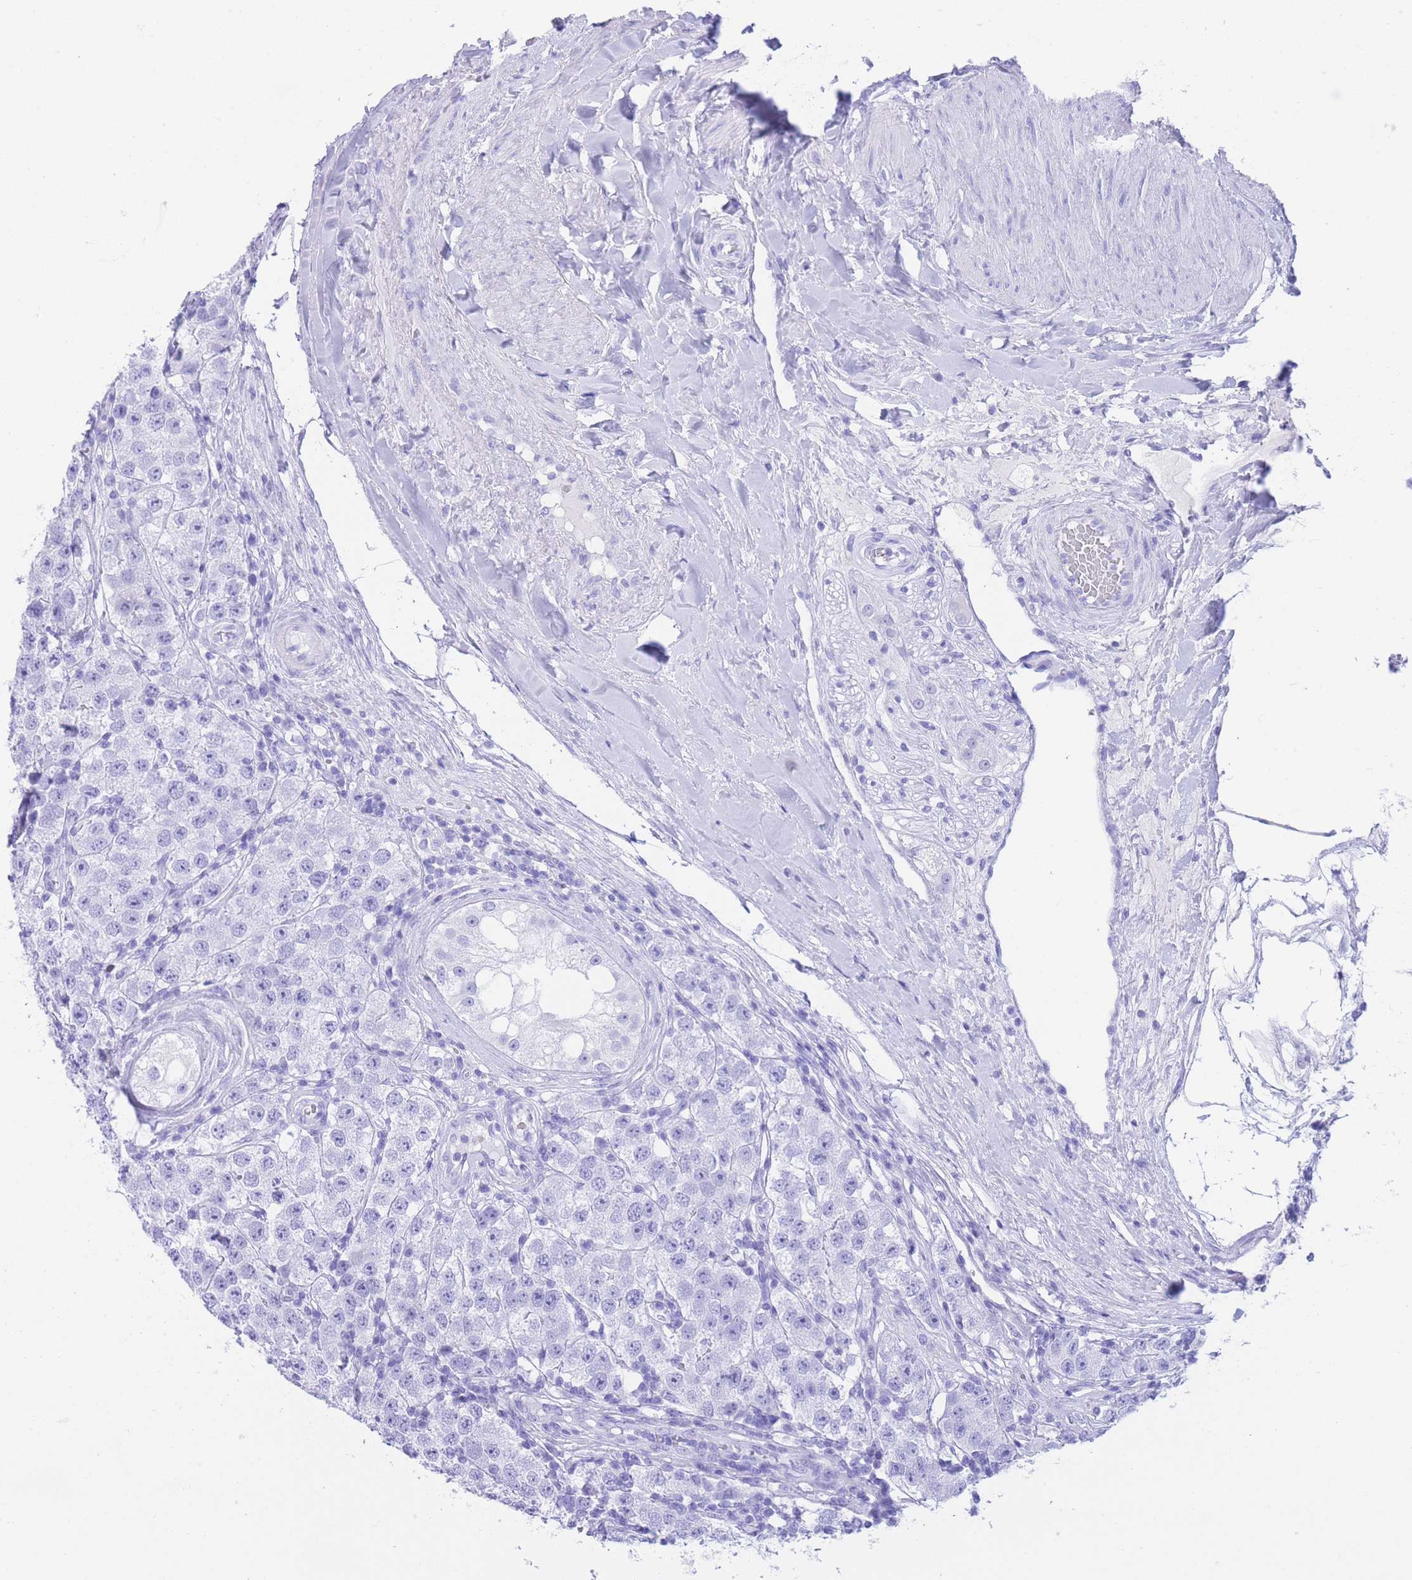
{"staining": {"intensity": "negative", "quantity": "none", "location": "none"}, "tissue": "testis cancer", "cell_type": "Tumor cells", "image_type": "cancer", "snomed": [{"axis": "morphology", "description": "Seminoma, NOS"}, {"axis": "topography", "description": "Testis"}], "caption": "Protein analysis of testis cancer (seminoma) reveals no significant staining in tumor cells. Nuclei are stained in blue.", "gene": "SLCO1B3", "patient": {"sex": "male", "age": 34}}